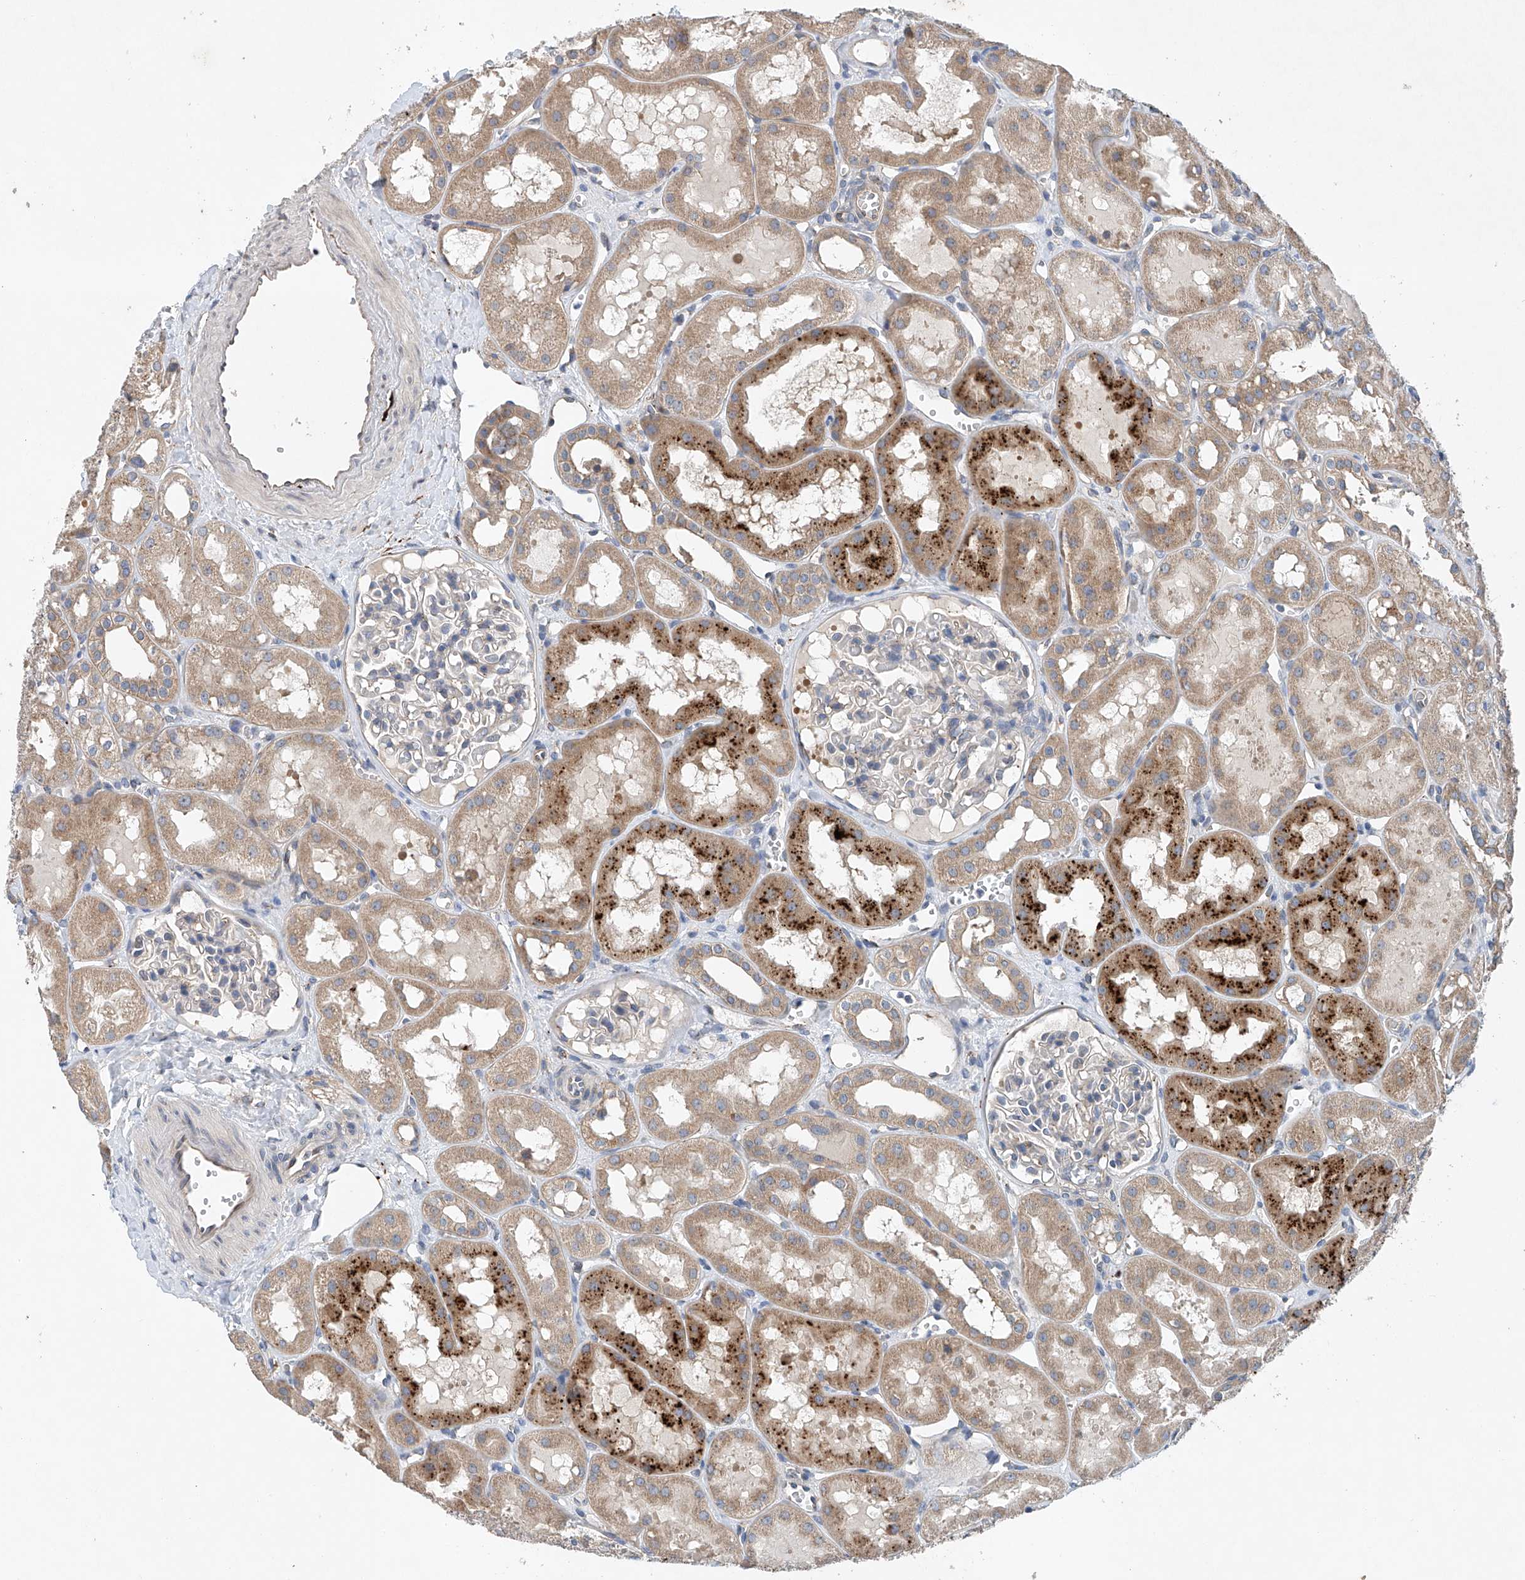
{"staining": {"intensity": "negative", "quantity": "none", "location": "none"}, "tissue": "kidney", "cell_type": "Cells in glomeruli", "image_type": "normal", "snomed": [{"axis": "morphology", "description": "Normal tissue, NOS"}, {"axis": "topography", "description": "Kidney"}], "caption": "Kidney was stained to show a protein in brown. There is no significant staining in cells in glomeruli. (IHC, brightfield microscopy, high magnification).", "gene": "CEP85L", "patient": {"sex": "male", "age": 16}}